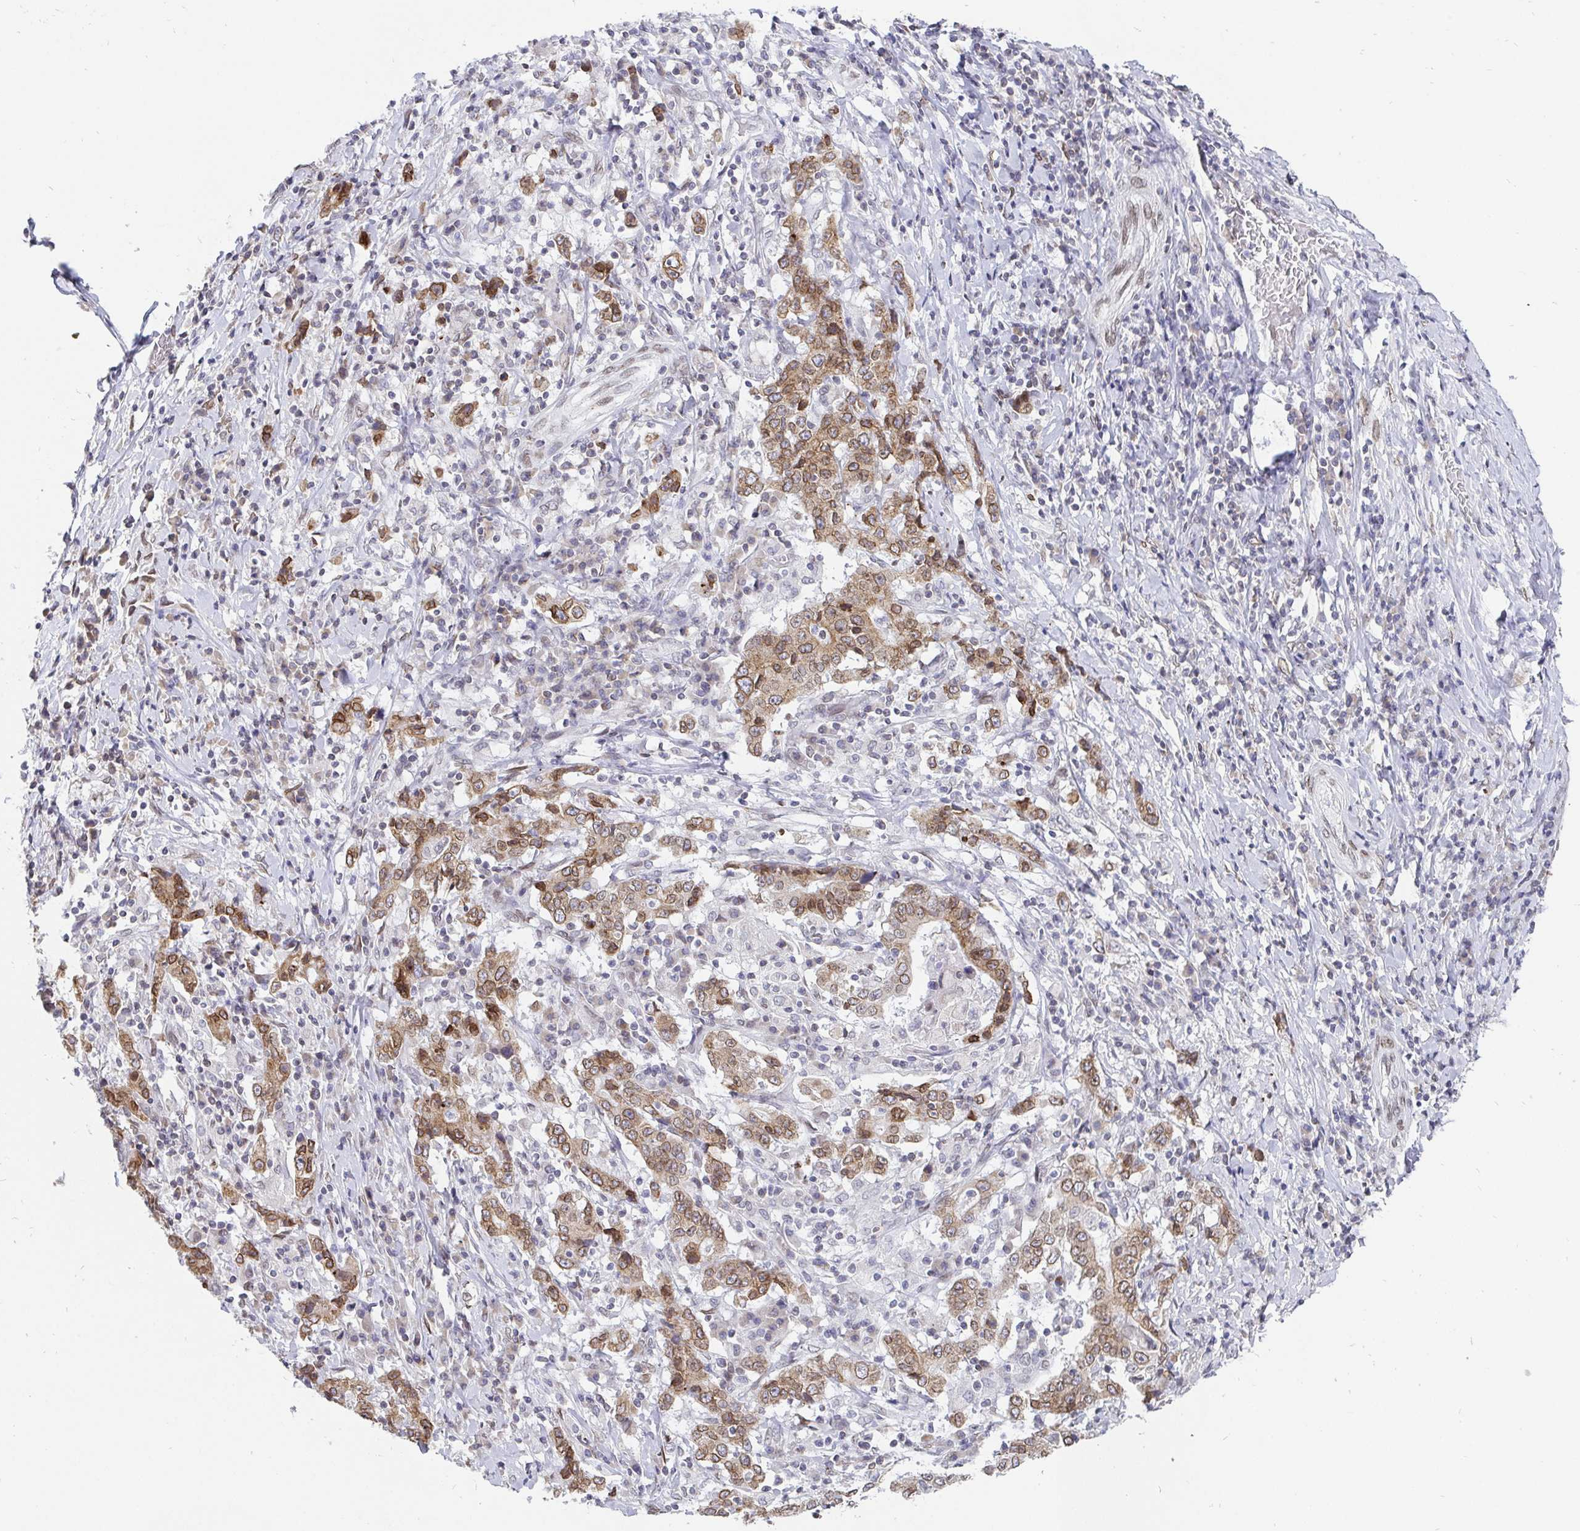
{"staining": {"intensity": "moderate", "quantity": ">75%", "location": "cytoplasmic/membranous,nuclear"}, "tissue": "stomach cancer", "cell_type": "Tumor cells", "image_type": "cancer", "snomed": [{"axis": "morphology", "description": "Normal tissue, NOS"}, {"axis": "morphology", "description": "Adenocarcinoma, NOS"}, {"axis": "topography", "description": "Stomach, upper"}, {"axis": "topography", "description": "Stomach"}], "caption": "Moderate cytoplasmic/membranous and nuclear expression is present in approximately >75% of tumor cells in stomach adenocarcinoma.", "gene": "EMD", "patient": {"sex": "male", "age": 59}}